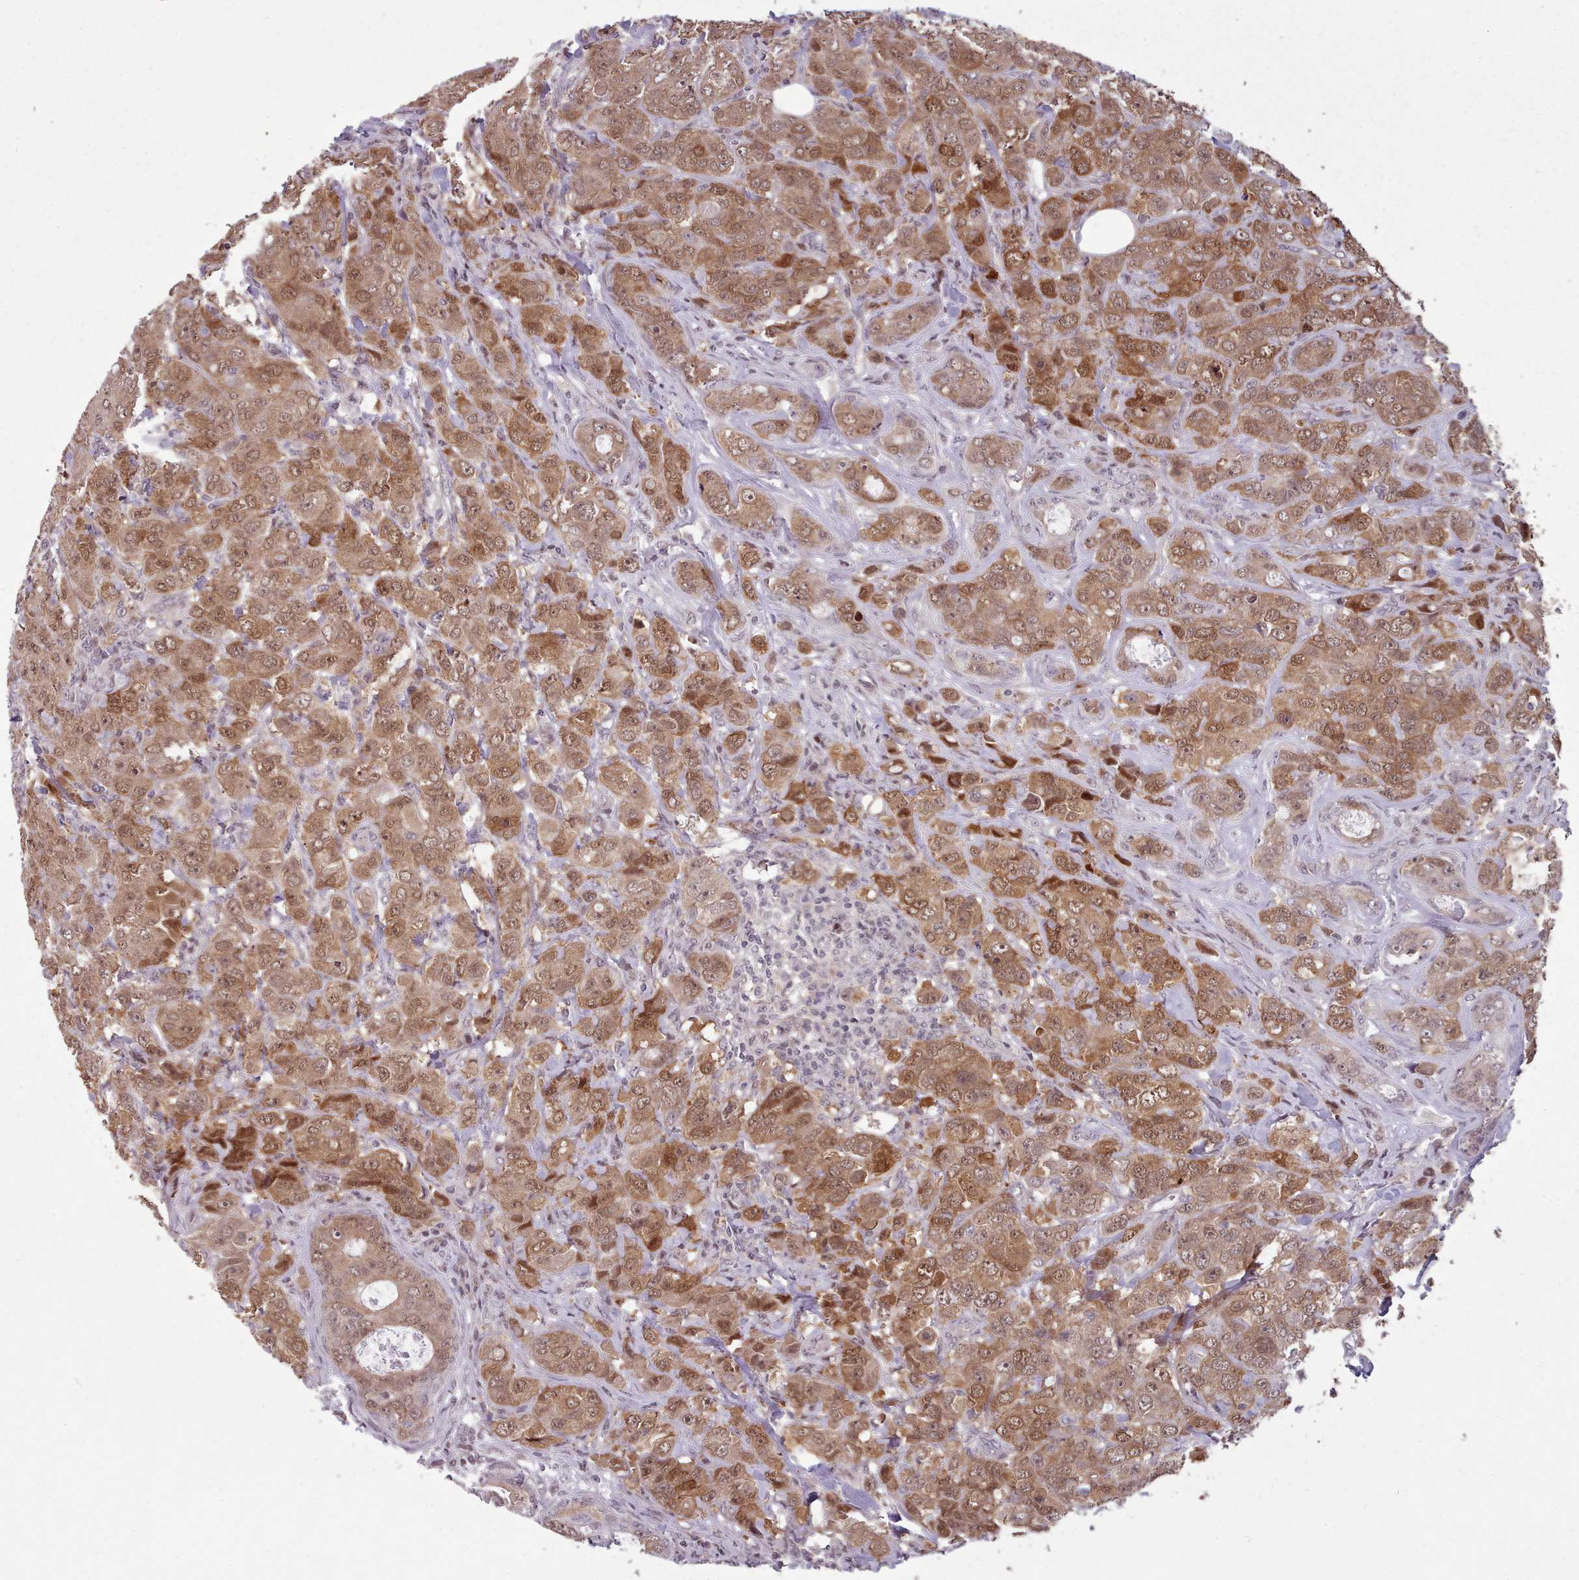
{"staining": {"intensity": "moderate", "quantity": ">75%", "location": "cytoplasmic/membranous,nuclear"}, "tissue": "breast cancer", "cell_type": "Tumor cells", "image_type": "cancer", "snomed": [{"axis": "morphology", "description": "Duct carcinoma"}, {"axis": "topography", "description": "Breast"}], "caption": "This is a histology image of immunohistochemistry (IHC) staining of breast invasive ductal carcinoma, which shows moderate staining in the cytoplasmic/membranous and nuclear of tumor cells.", "gene": "ENSA", "patient": {"sex": "female", "age": 43}}